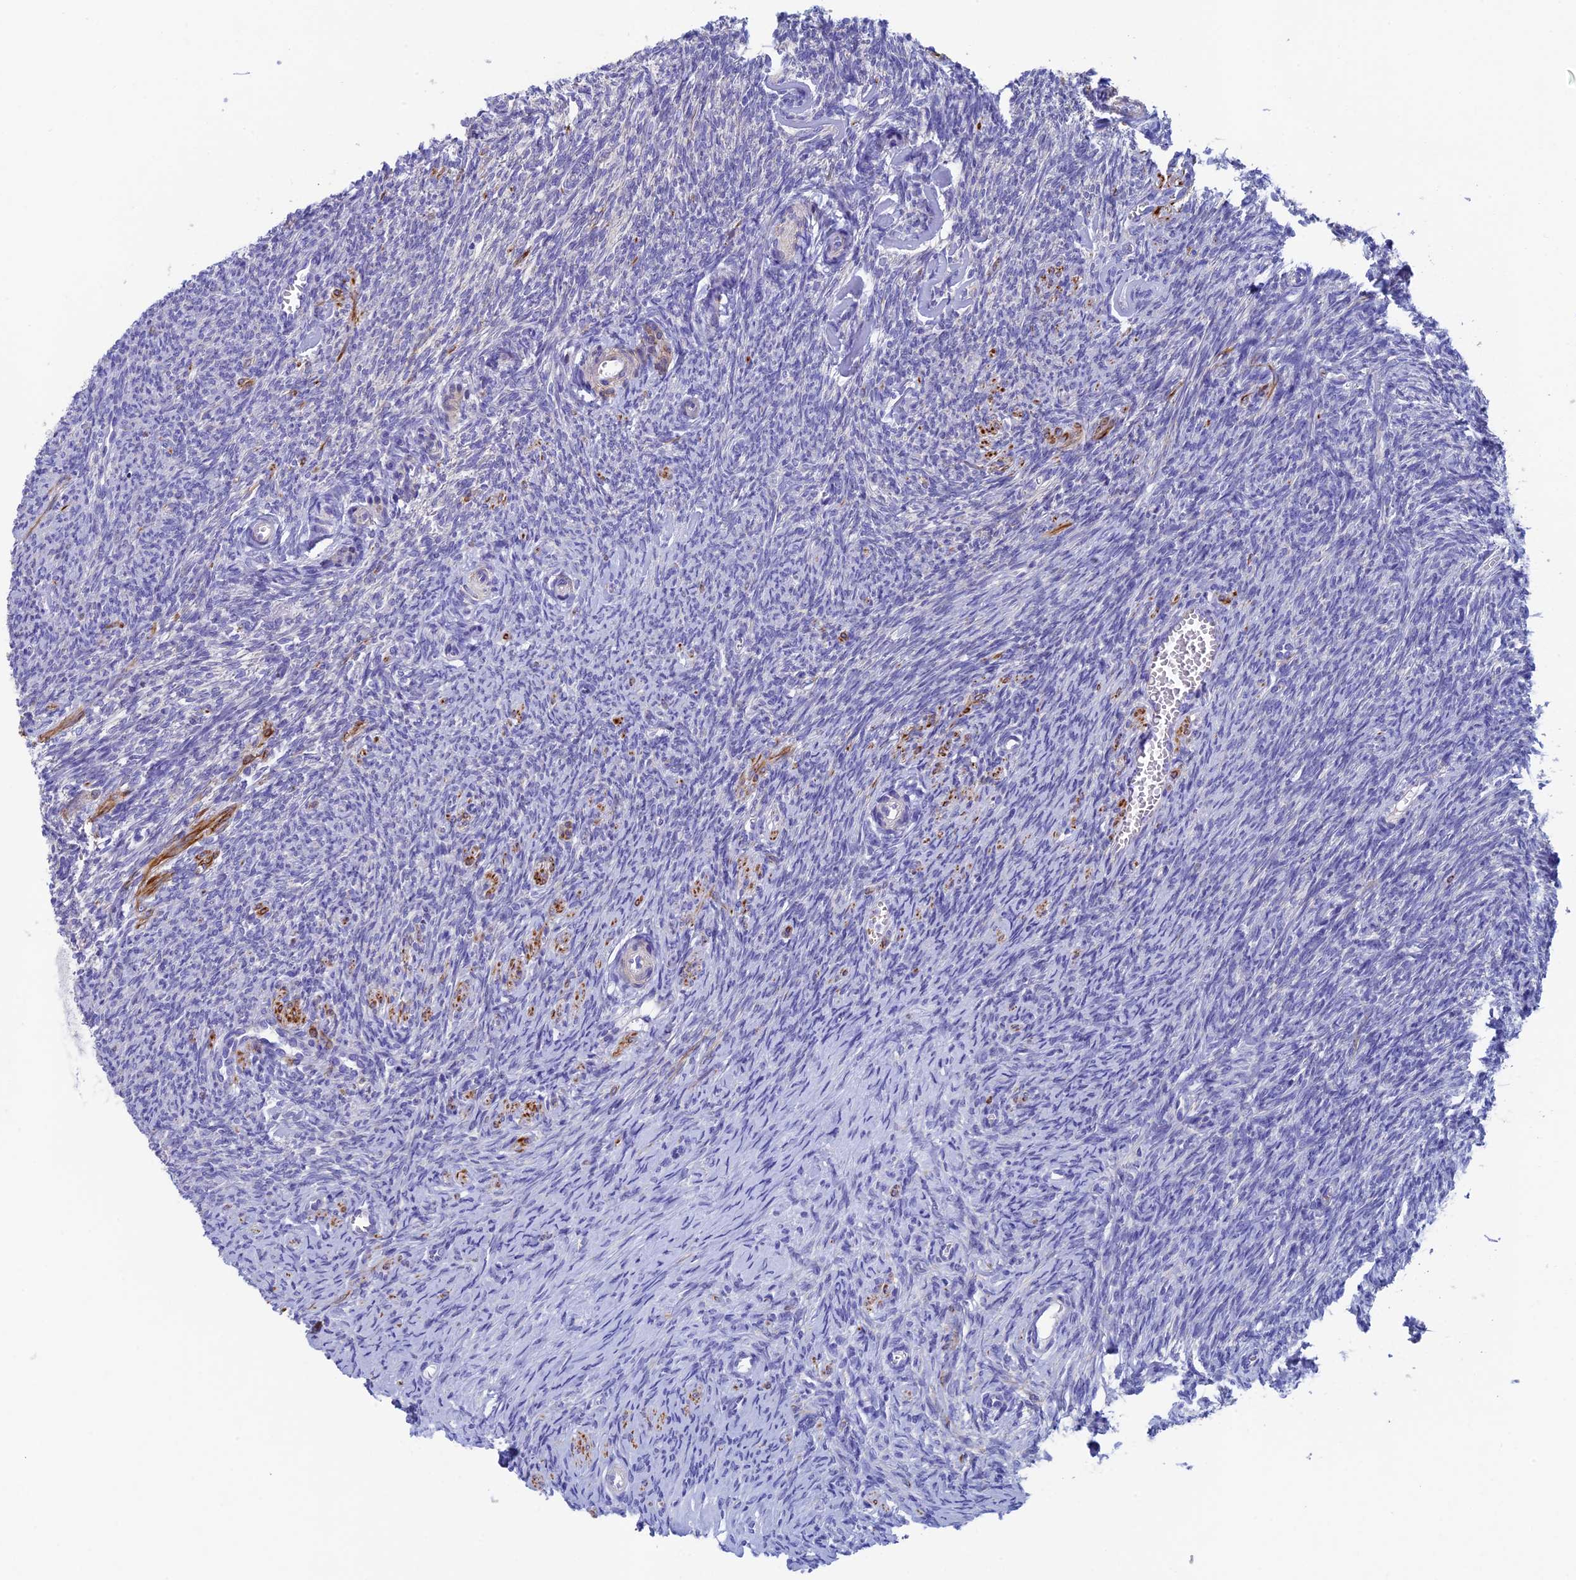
{"staining": {"intensity": "negative", "quantity": "none", "location": "none"}, "tissue": "ovary", "cell_type": "Ovarian stroma cells", "image_type": "normal", "snomed": [{"axis": "morphology", "description": "Normal tissue, NOS"}, {"axis": "topography", "description": "Ovary"}], "caption": "Ovarian stroma cells are negative for protein expression in normal human ovary. (IHC, brightfield microscopy, high magnification).", "gene": "ADH7", "patient": {"sex": "female", "age": 44}}